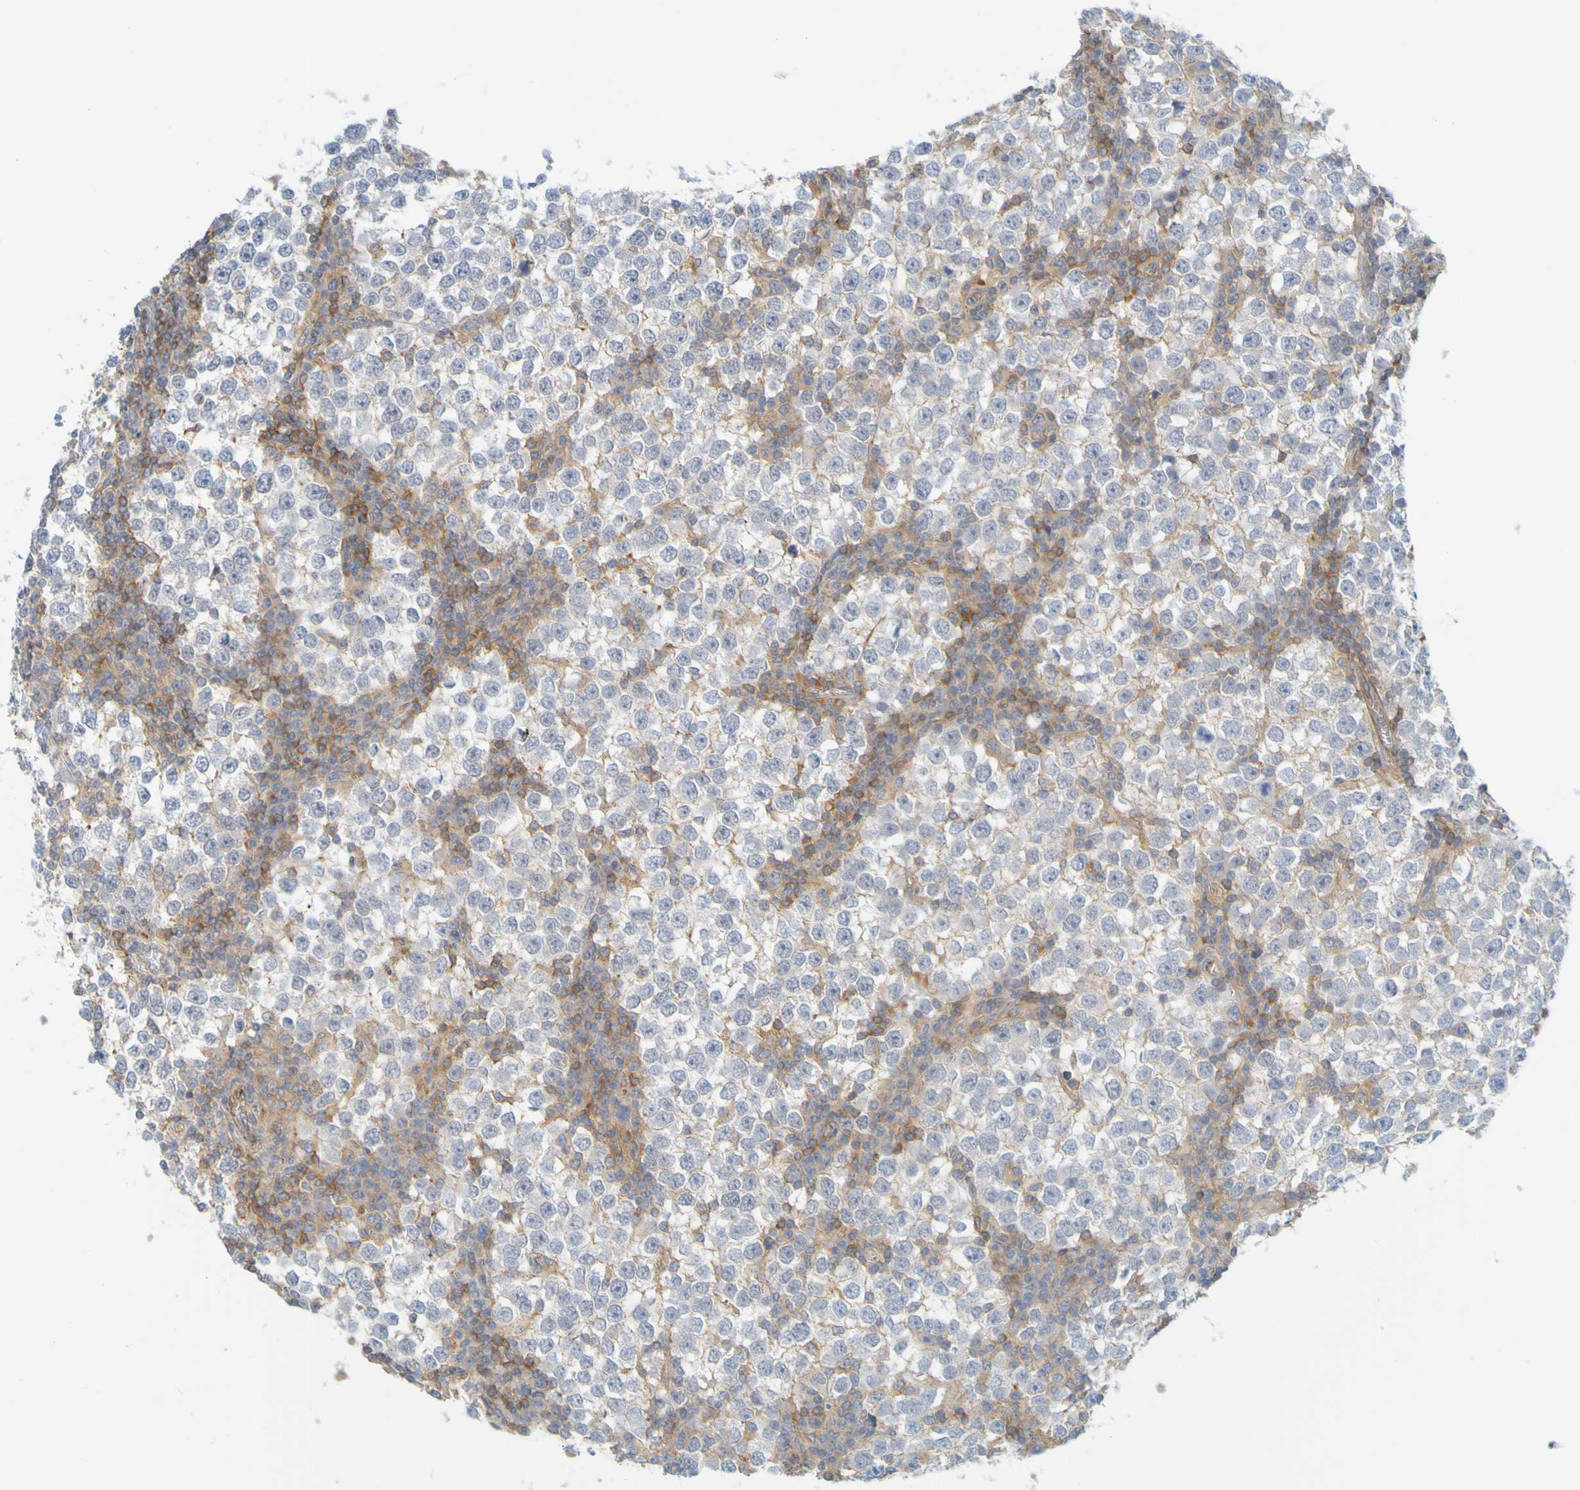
{"staining": {"intensity": "negative", "quantity": "none", "location": "none"}, "tissue": "testis cancer", "cell_type": "Tumor cells", "image_type": "cancer", "snomed": [{"axis": "morphology", "description": "Seminoma, NOS"}, {"axis": "topography", "description": "Testis"}], "caption": "Immunohistochemistry photomicrograph of neoplastic tissue: seminoma (testis) stained with DAB displays no significant protein staining in tumor cells.", "gene": "APPL1", "patient": {"sex": "male", "age": 65}}